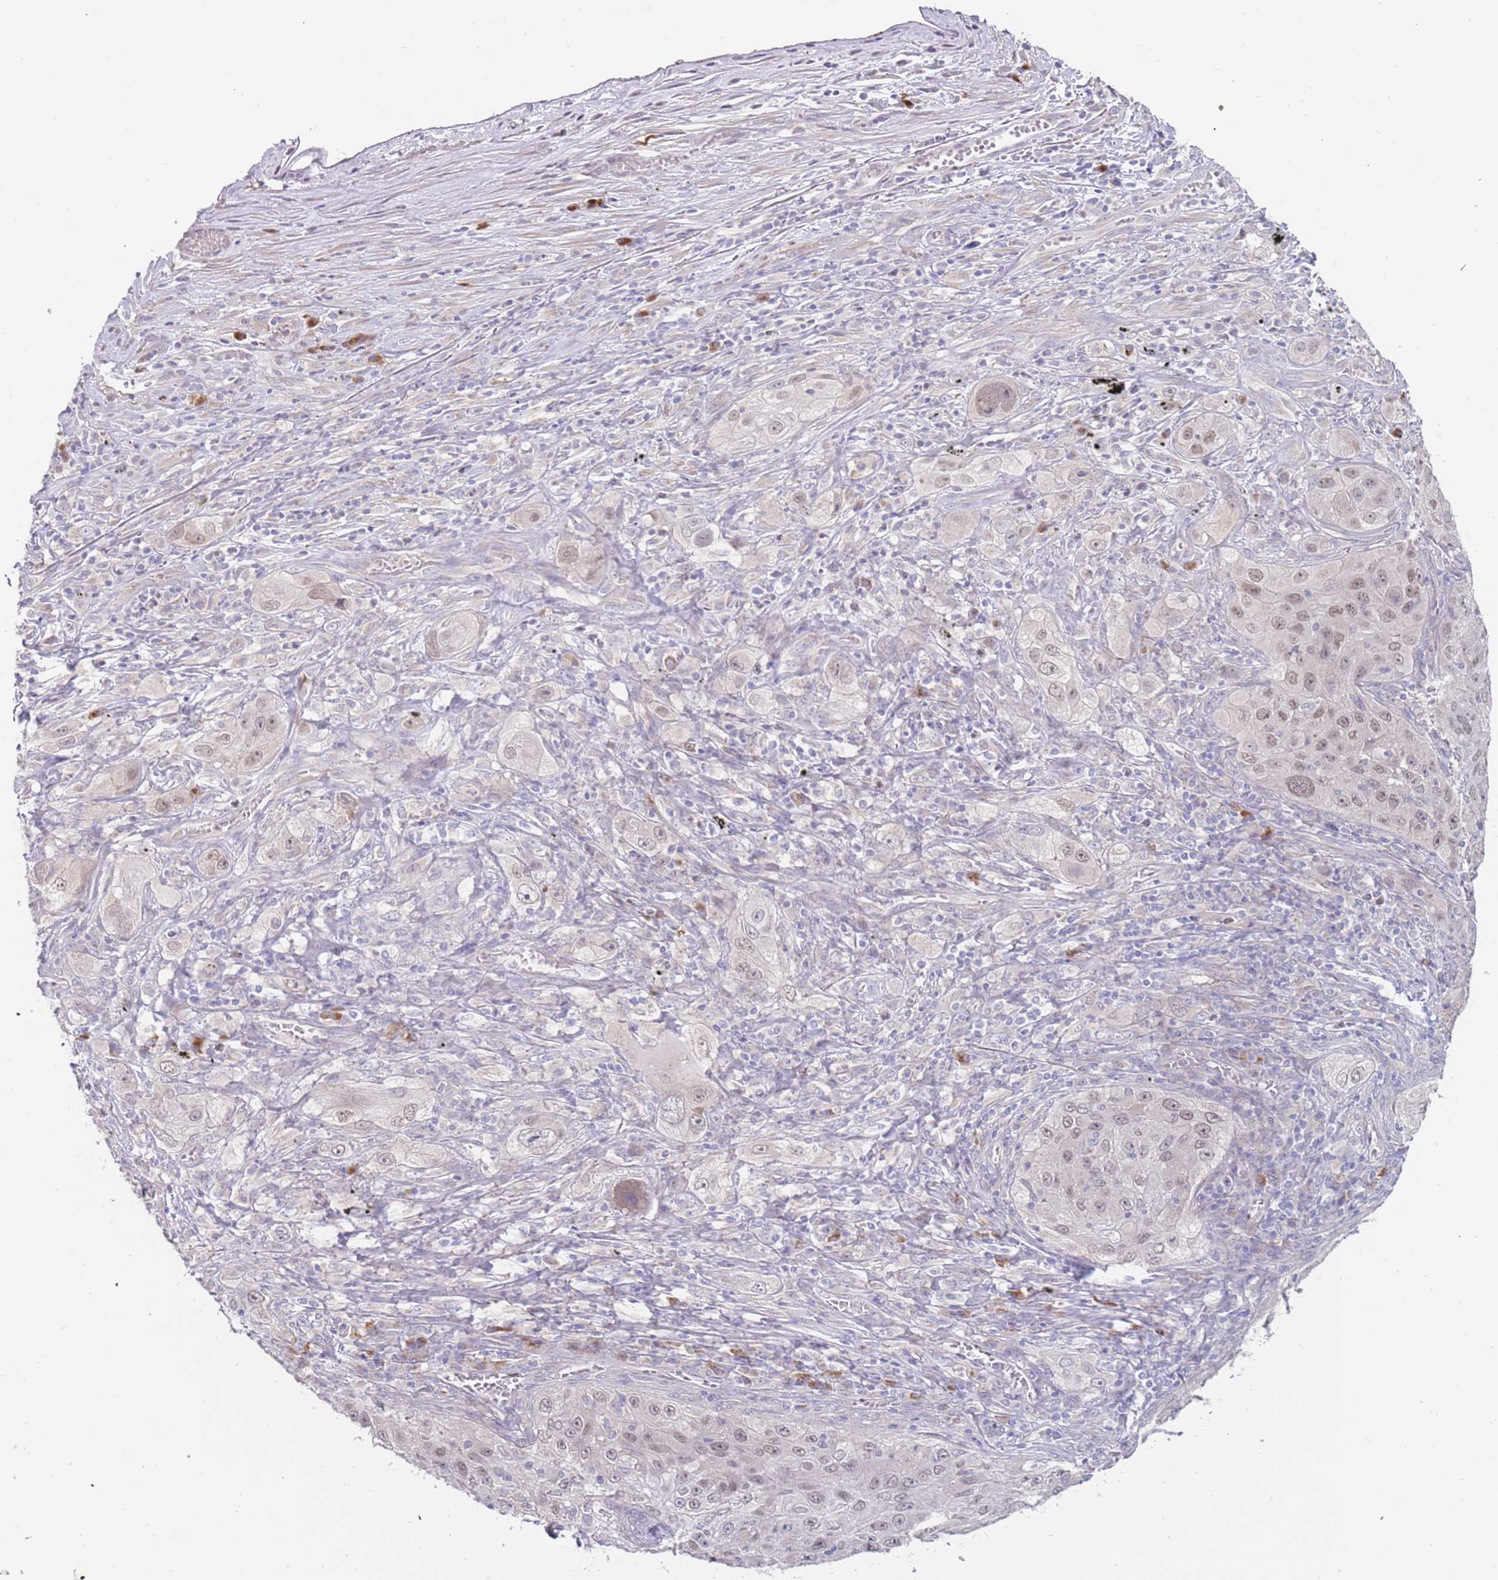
{"staining": {"intensity": "weak", "quantity": "<25%", "location": "nuclear"}, "tissue": "lung cancer", "cell_type": "Tumor cells", "image_type": "cancer", "snomed": [{"axis": "morphology", "description": "Squamous cell carcinoma, NOS"}, {"axis": "topography", "description": "Lung"}], "caption": "Immunohistochemical staining of lung cancer exhibits no significant expression in tumor cells. (DAB (3,3'-diaminobenzidine) immunohistochemistry (IHC) visualized using brightfield microscopy, high magnification).", "gene": "ZNF746", "patient": {"sex": "female", "age": 69}}